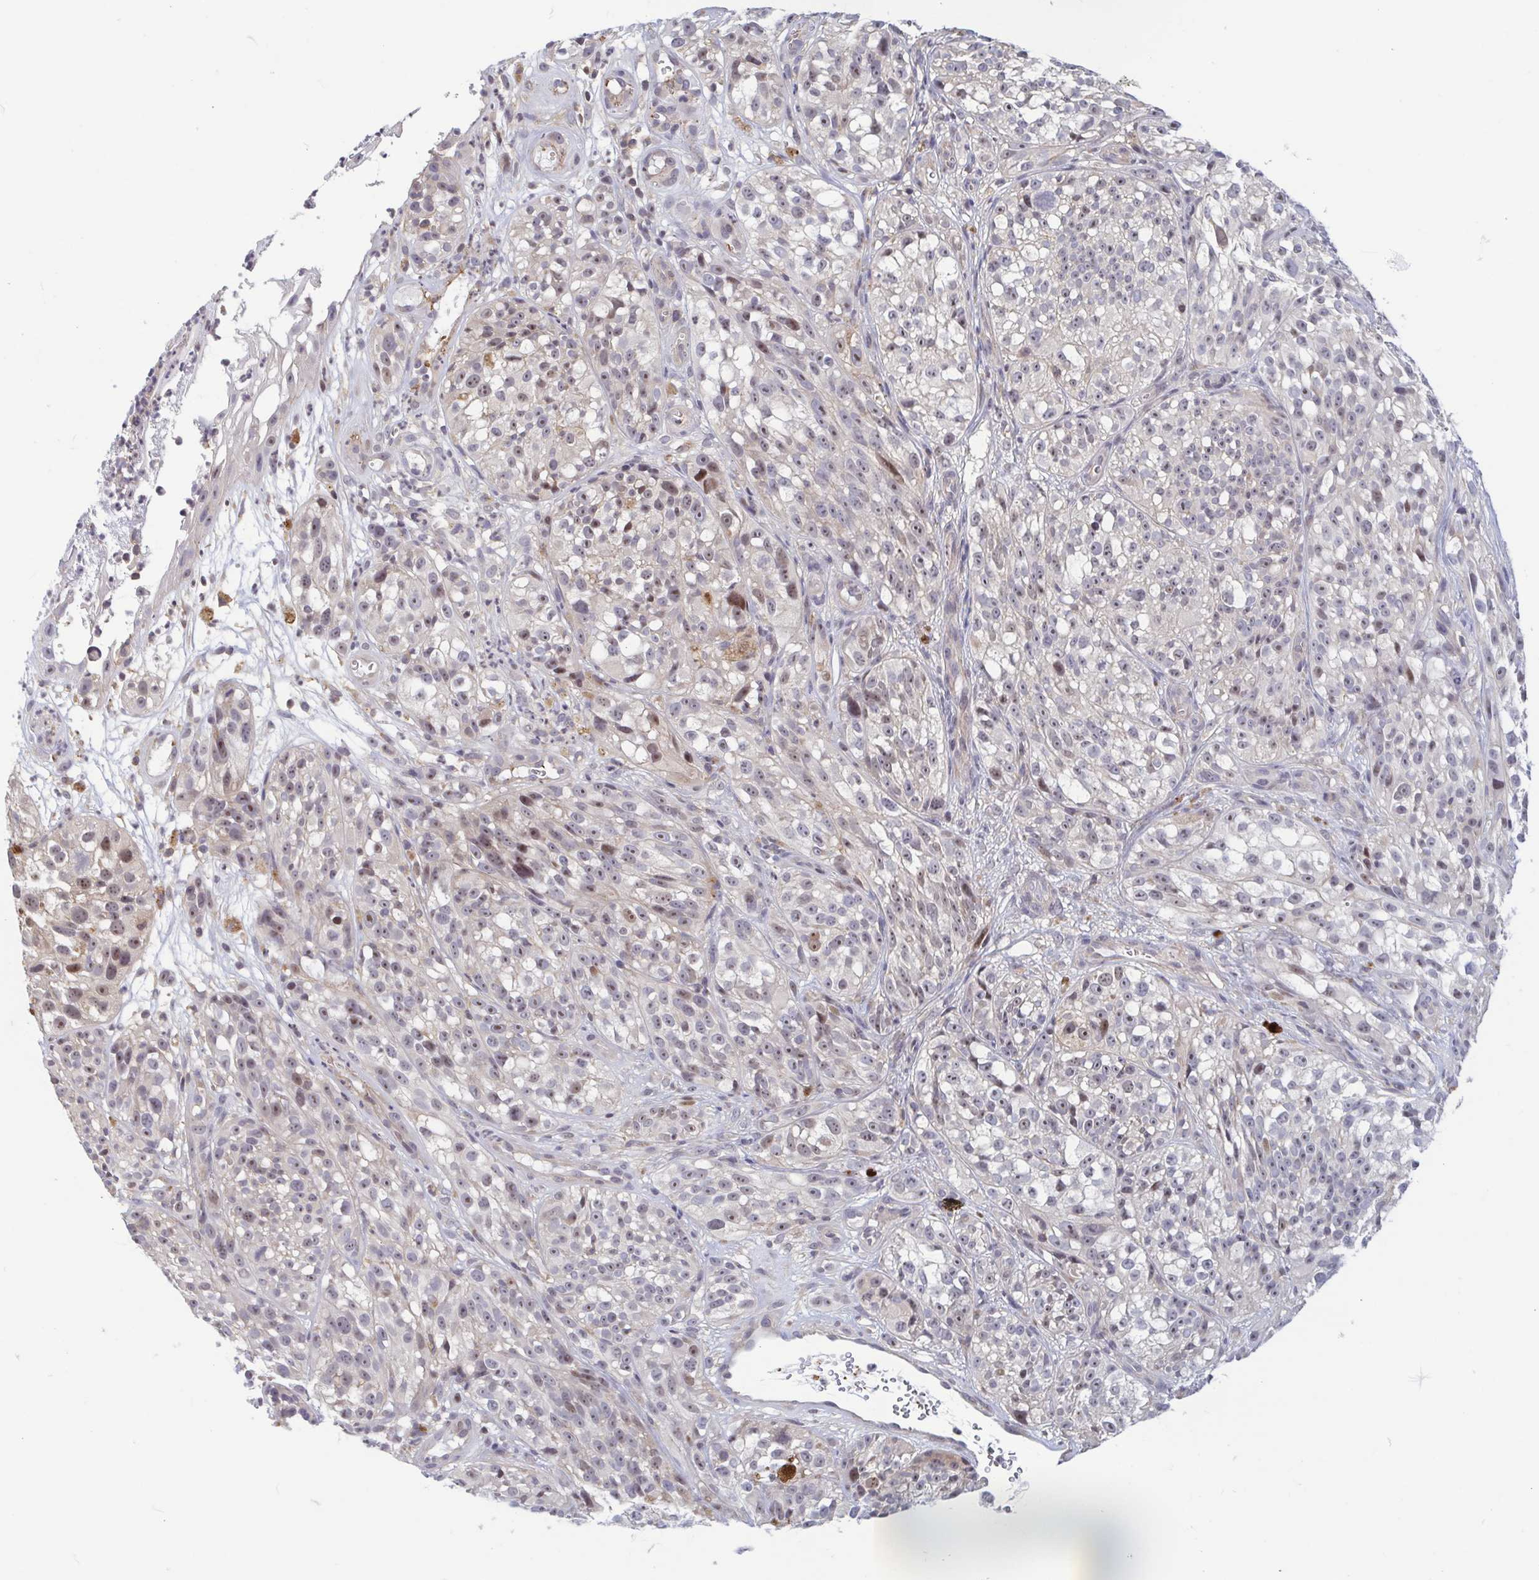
{"staining": {"intensity": "weak", "quantity": "25%-75%", "location": "nuclear"}, "tissue": "melanoma", "cell_type": "Tumor cells", "image_type": "cancer", "snomed": [{"axis": "morphology", "description": "Malignant melanoma, NOS"}, {"axis": "topography", "description": "Skin"}], "caption": "Malignant melanoma stained with a protein marker demonstrates weak staining in tumor cells.", "gene": "LRRC38", "patient": {"sex": "female", "age": 85}}